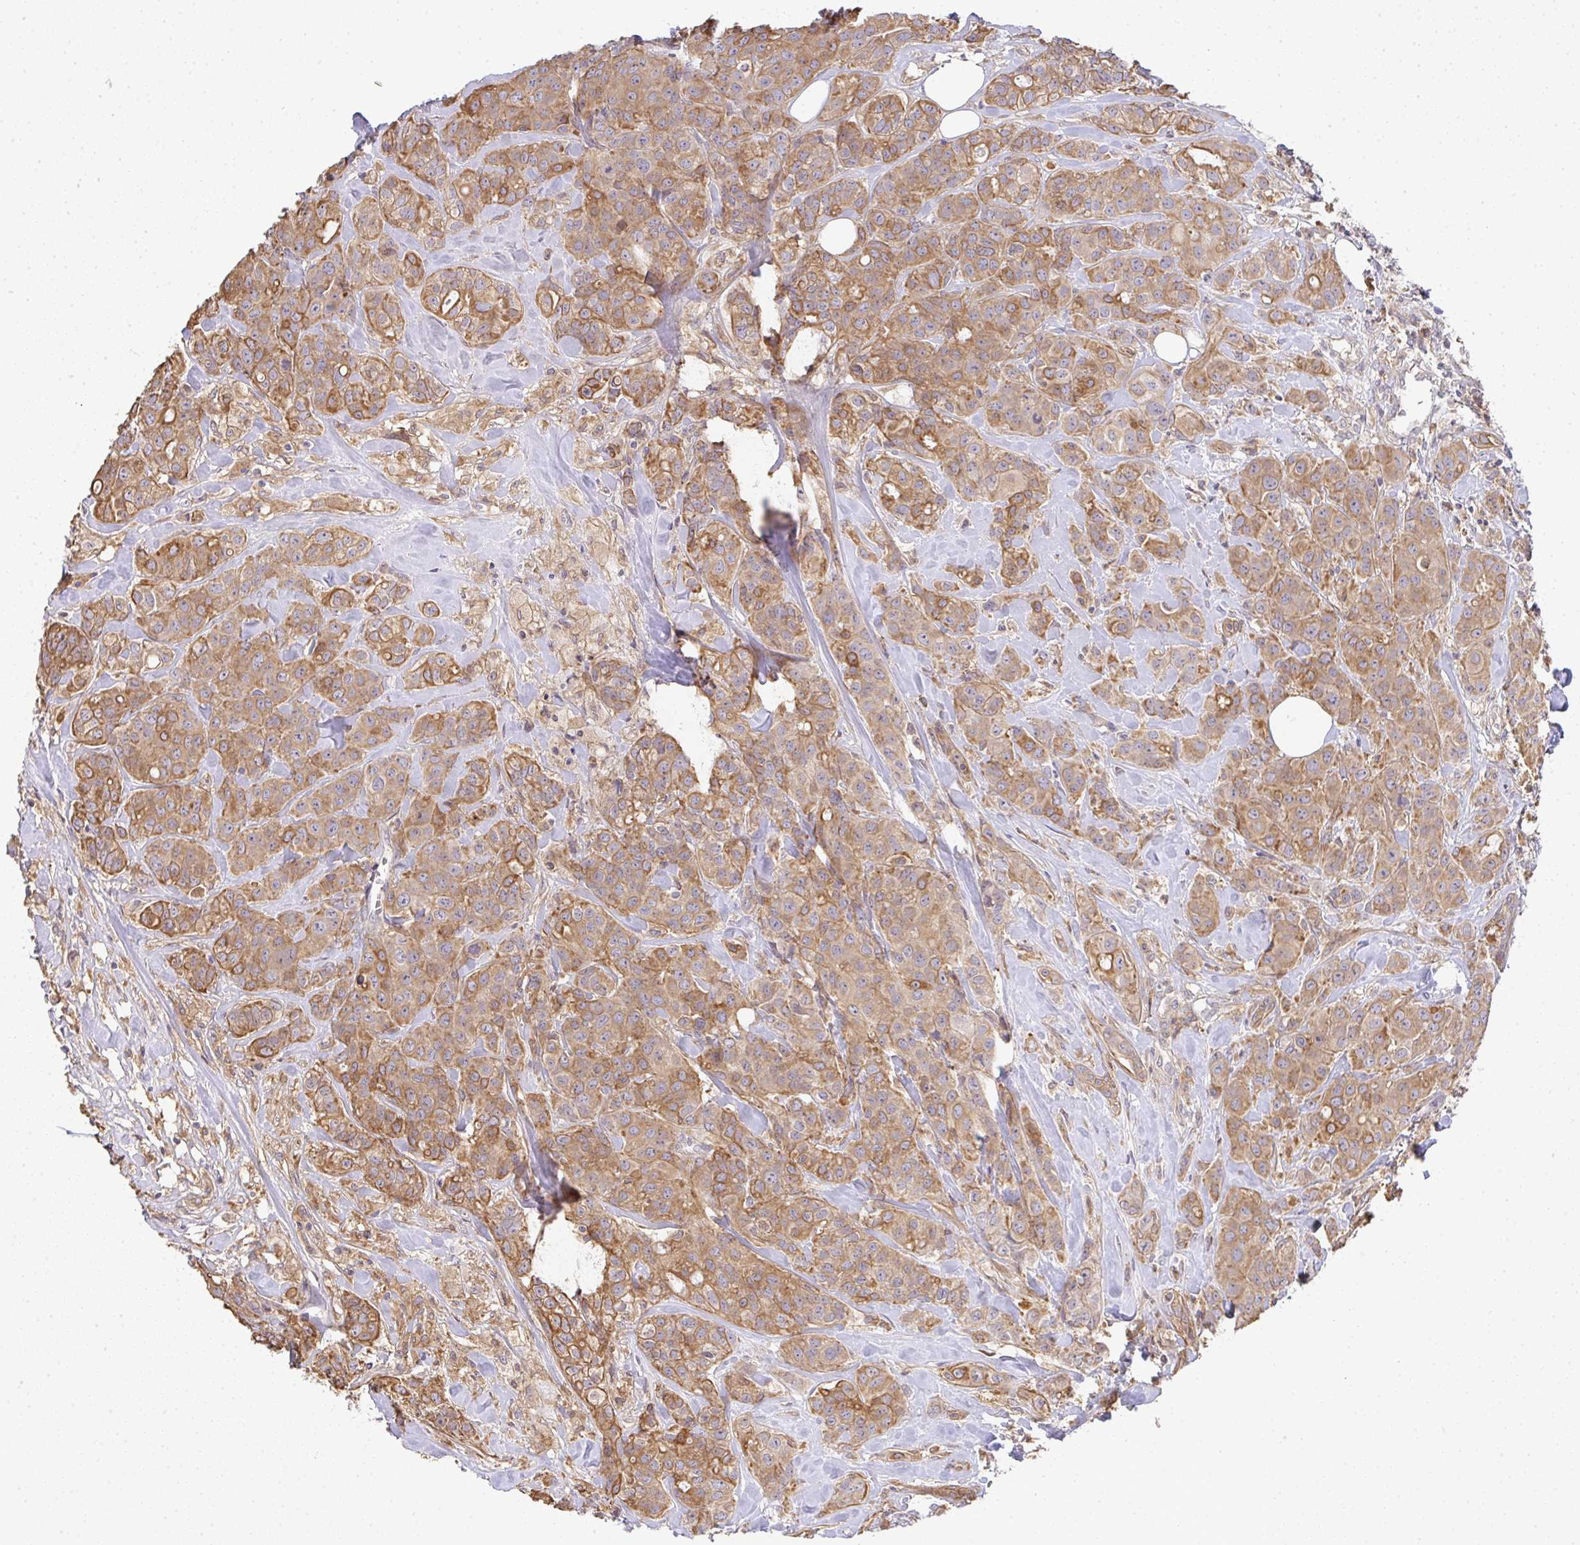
{"staining": {"intensity": "moderate", "quantity": ">75%", "location": "cytoplasmic/membranous"}, "tissue": "breast cancer", "cell_type": "Tumor cells", "image_type": "cancer", "snomed": [{"axis": "morphology", "description": "Normal tissue, NOS"}, {"axis": "morphology", "description": "Duct carcinoma"}, {"axis": "topography", "description": "Breast"}], "caption": "A micrograph showing moderate cytoplasmic/membranous staining in approximately >75% of tumor cells in breast cancer (infiltrating ductal carcinoma), as visualized by brown immunohistochemical staining.", "gene": "EEF1AKMT1", "patient": {"sex": "female", "age": 43}}